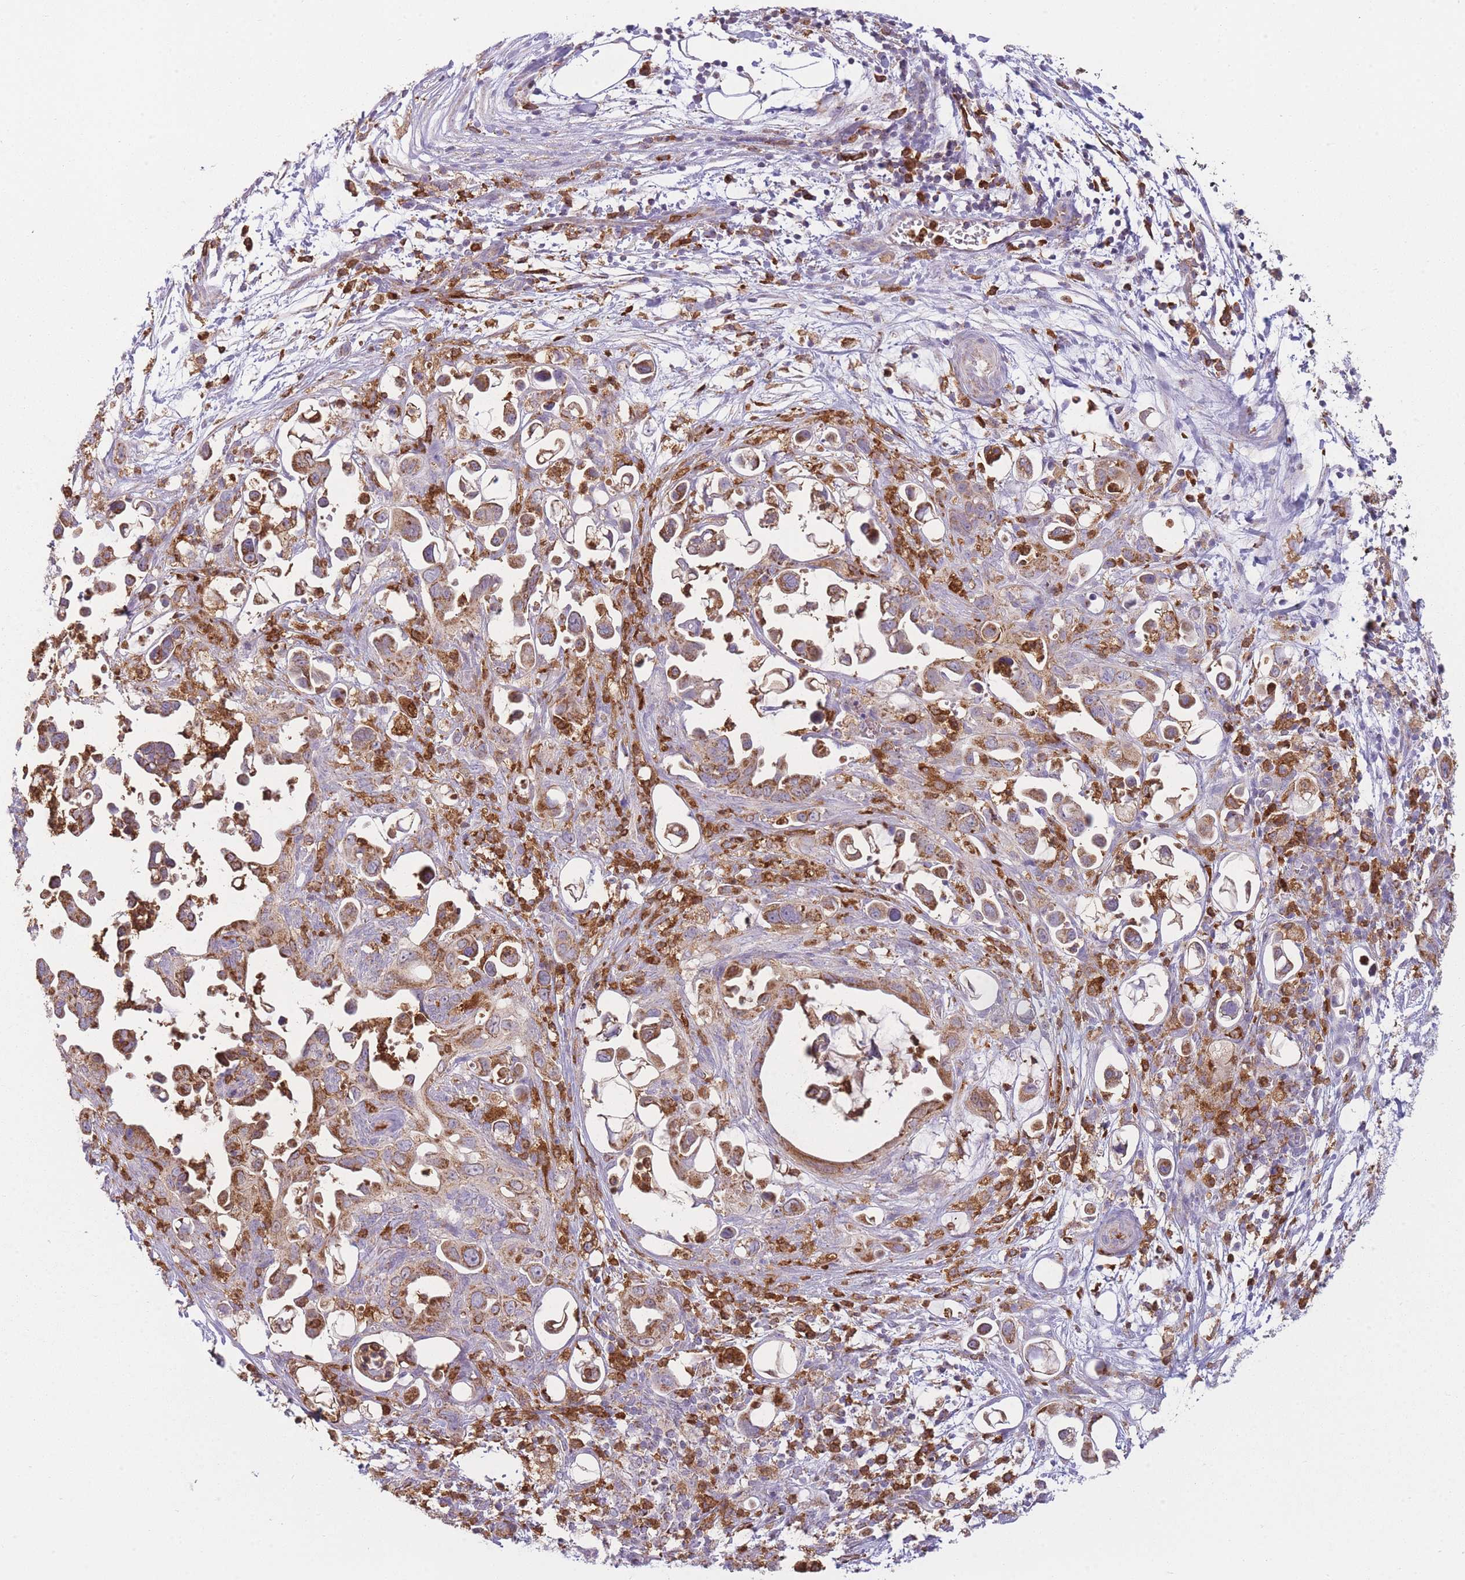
{"staining": {"intensity": "moderate", "quantity": ">75%", "location": "cytoplasmic/membranous"}, "tissue": "pancreatic cancer", "cell_type": "Tumor cells", "image_type": "cancer", "snomed": [{"axis": "morphology", "description": "Adenocarcinoma, NOS"}, {"axis": "topography", "description": "Pancreas"}], "caption": "A brown stain labels moderate cytoplasmic/membranous positivity of a protein in human pancreatic cancer (adenocarcinoma) tumor cells. The staining was performed using DAB (3,3'-diaminobenzidine) to visualize the protein expression in brown, while the nuclei were stained in blue with hematoxylin (Magnification: 20x).", "gene": "PRAM1", "patient": {"sex": "male", "age": 61}}